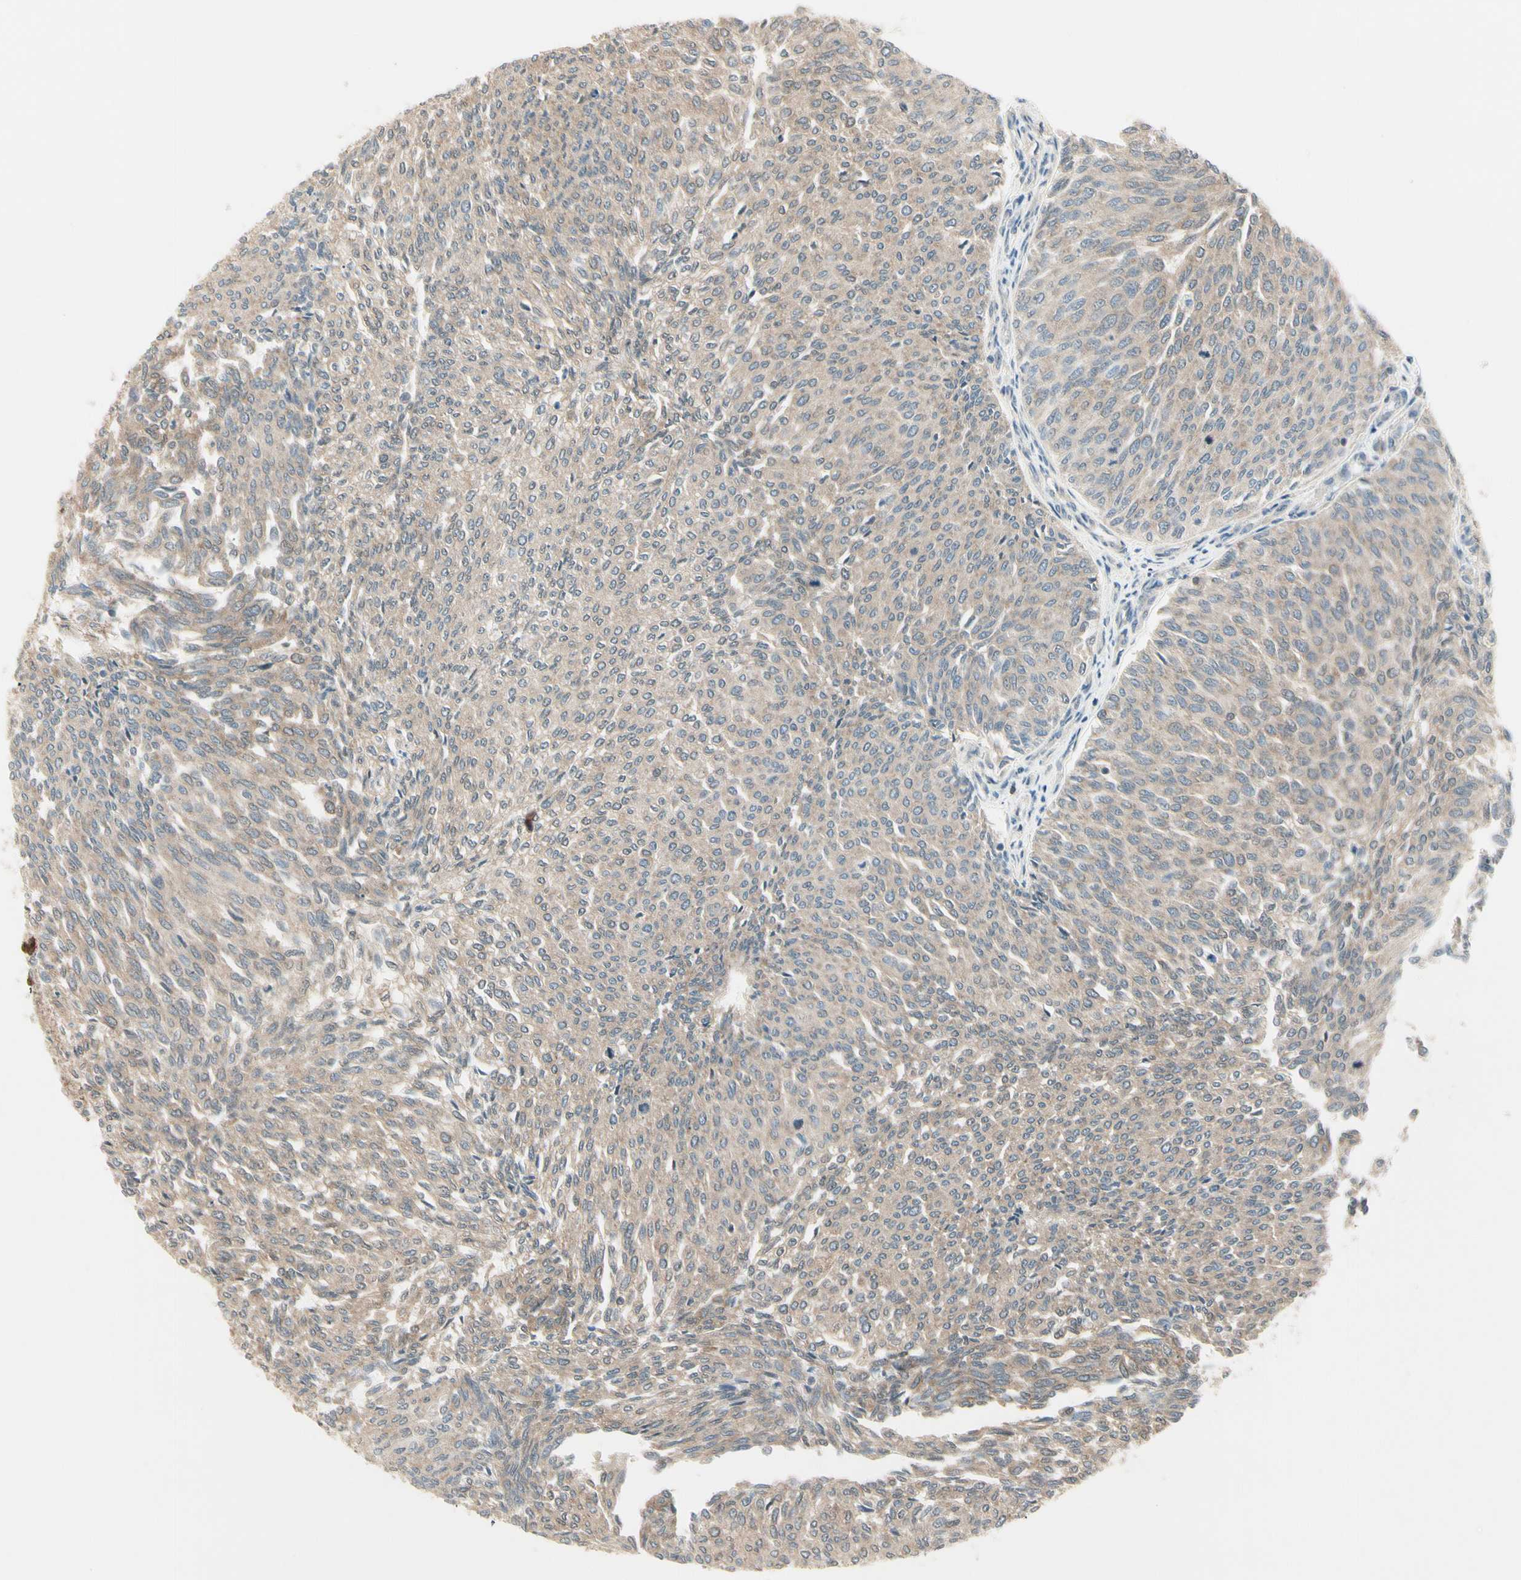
{"staining": {"intensity": "weak", "quantity": ">75%", "location": "cytoplasmic/membranous"}, "tissue": "urothelial cancer", "cell_type": "Tumor cells", "image_type": "cancer", "snomed": [{"axis": "morphology", "description": "Urothelial carcinoma, Low grade"}, {"axis": "topography", "description": "Urinary bladder"}], "caption": "Urothelial cancer tissue displays weak cytoplasmic/membranous expression in approximately >75% of tumor cells", "gene": "OXSR1", "patient": {"sex": "female", "age": 79}}